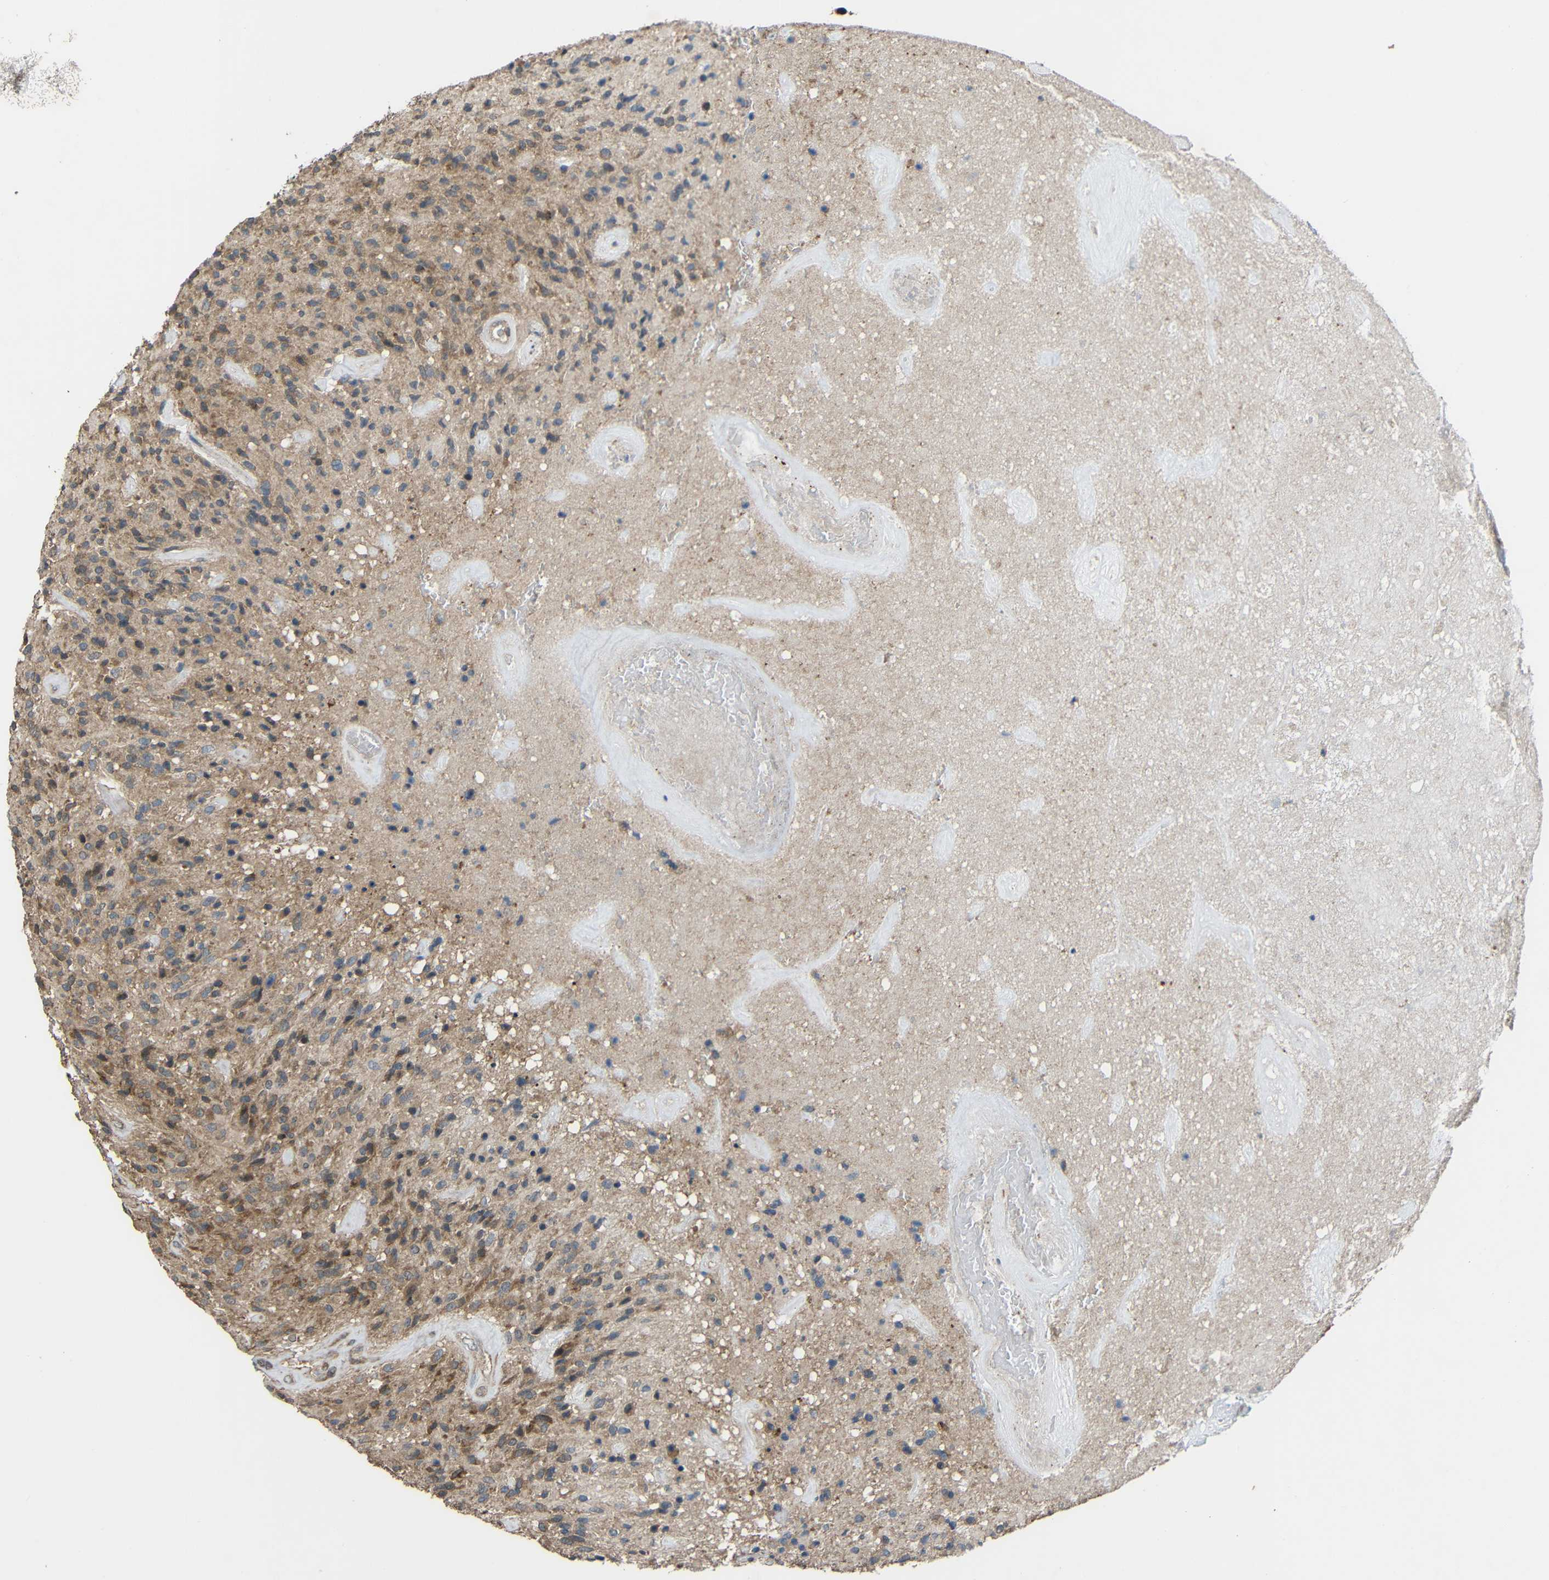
{"staining": {"intensity": "moderate", "quantity": ">75%", "location": "cytoplasmic/membranous"}, "tissue": "glioma", "cell_type": "Tumor cells", "image_type": "cancer", "snomed": [{"axis": "morphology", "description": "Glioma, malignant, High grade"}, {"axis": "topography", "description": "Brain"}], "caption": "Moderate cytoplasmic/membranous staining for a protein is present in approximately >75% of tumor cells of glioma using immunohistochemistry (IHC).", "gene": "CHST9", "patient": {"sex": "male", "age": 71}}